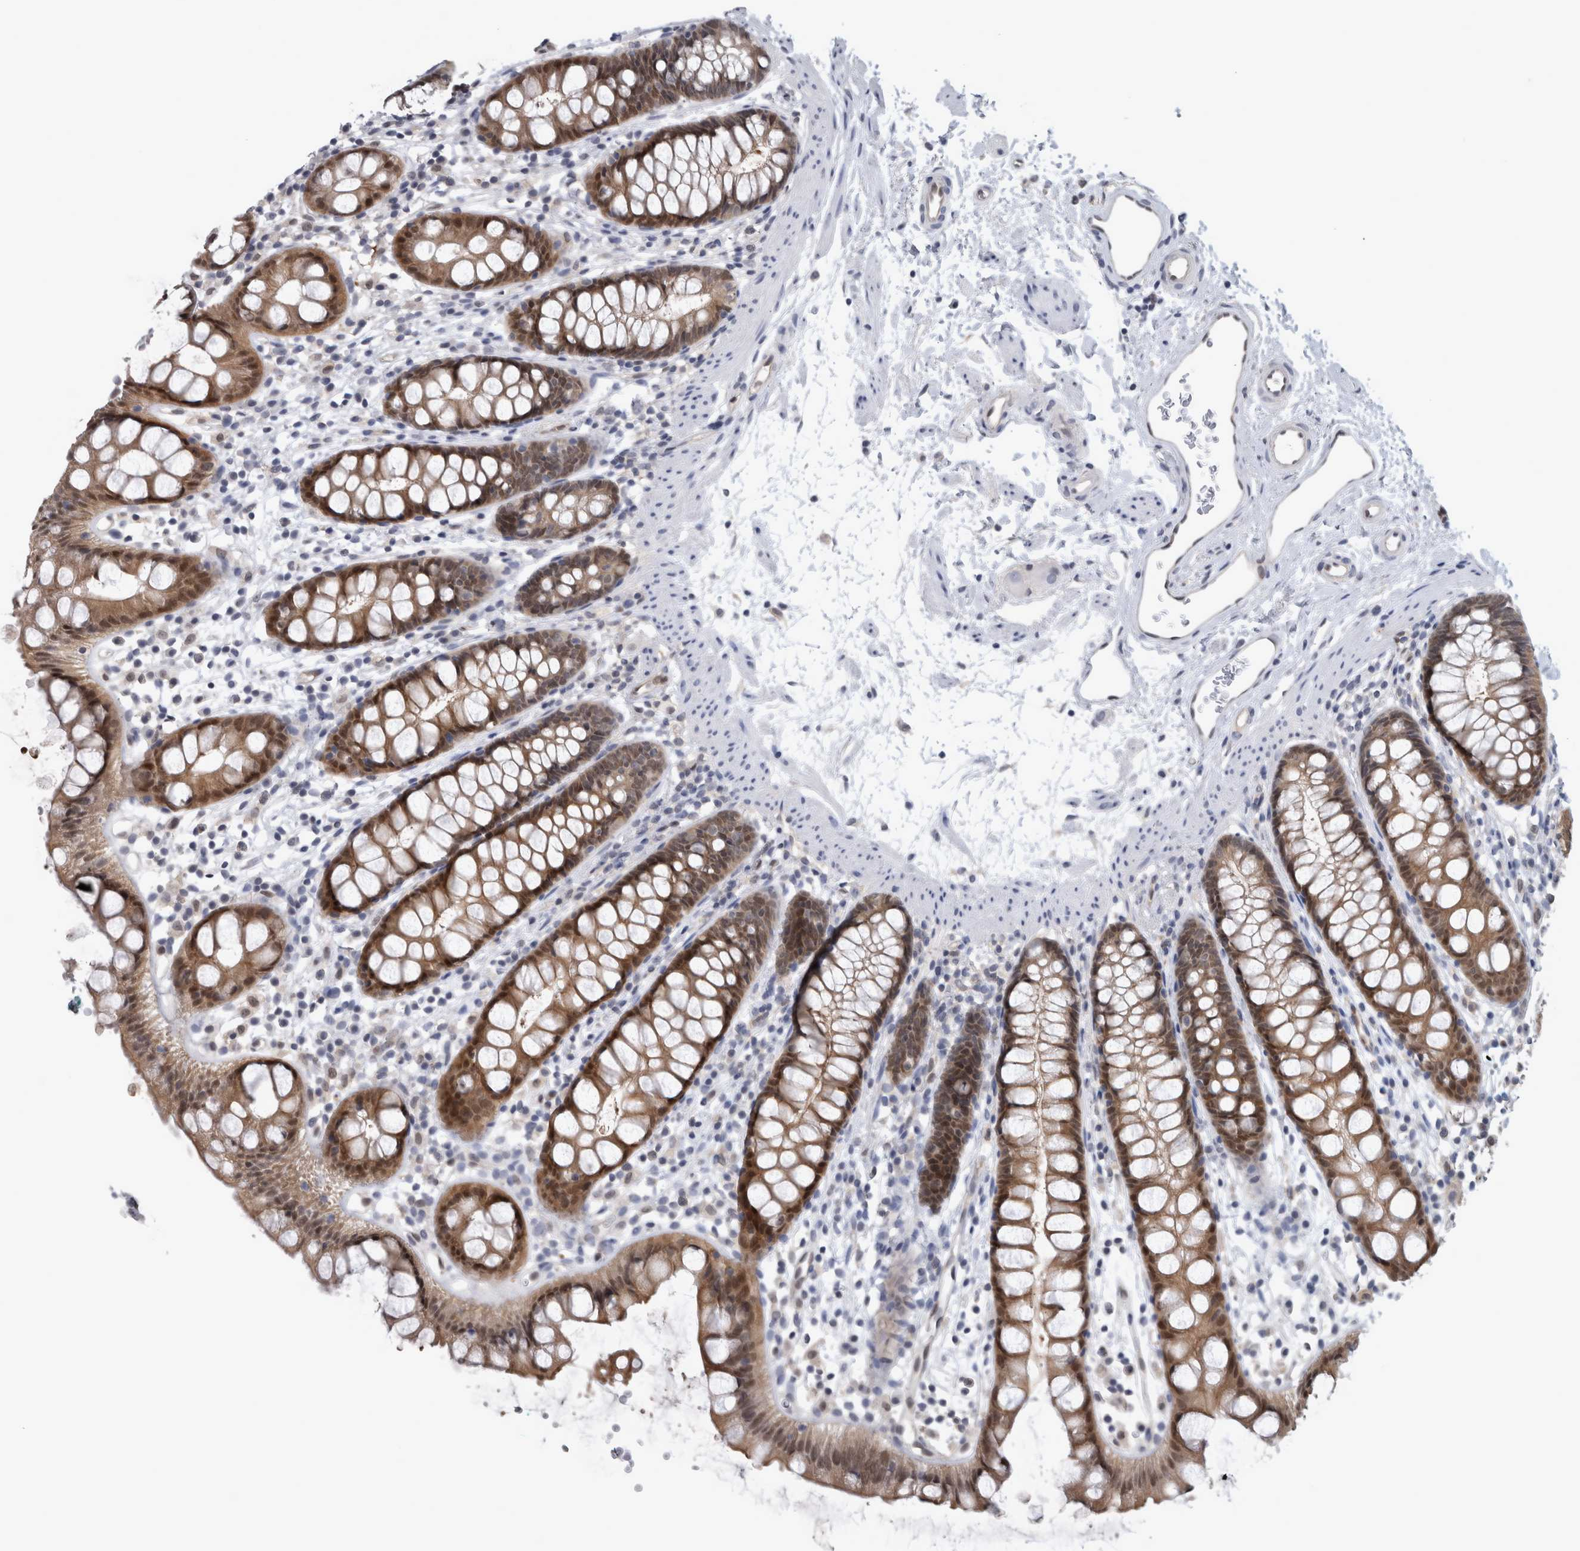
{"staining": {"intensity": "strong", "quantity": ">75%", "location": "cytoplasmic/membranous,nuclear"}, "tissue": "rectum", "cell_type": "Glandular cells", "image_type": "normal", "snomed": [{"axis": "morphology", "description": "Normal tissue, NOS"}, {"axis": "topography", "description": "Rectum"}], "caption": "Immunohistochemical staining of benign rectum exhibits >75% levels of strong cytoplasmic/membranous,nuclear protein staining in about >75% of glandular cells.", "gene": "NAPRT", "patient": {"sex": "female", "age": 65}}